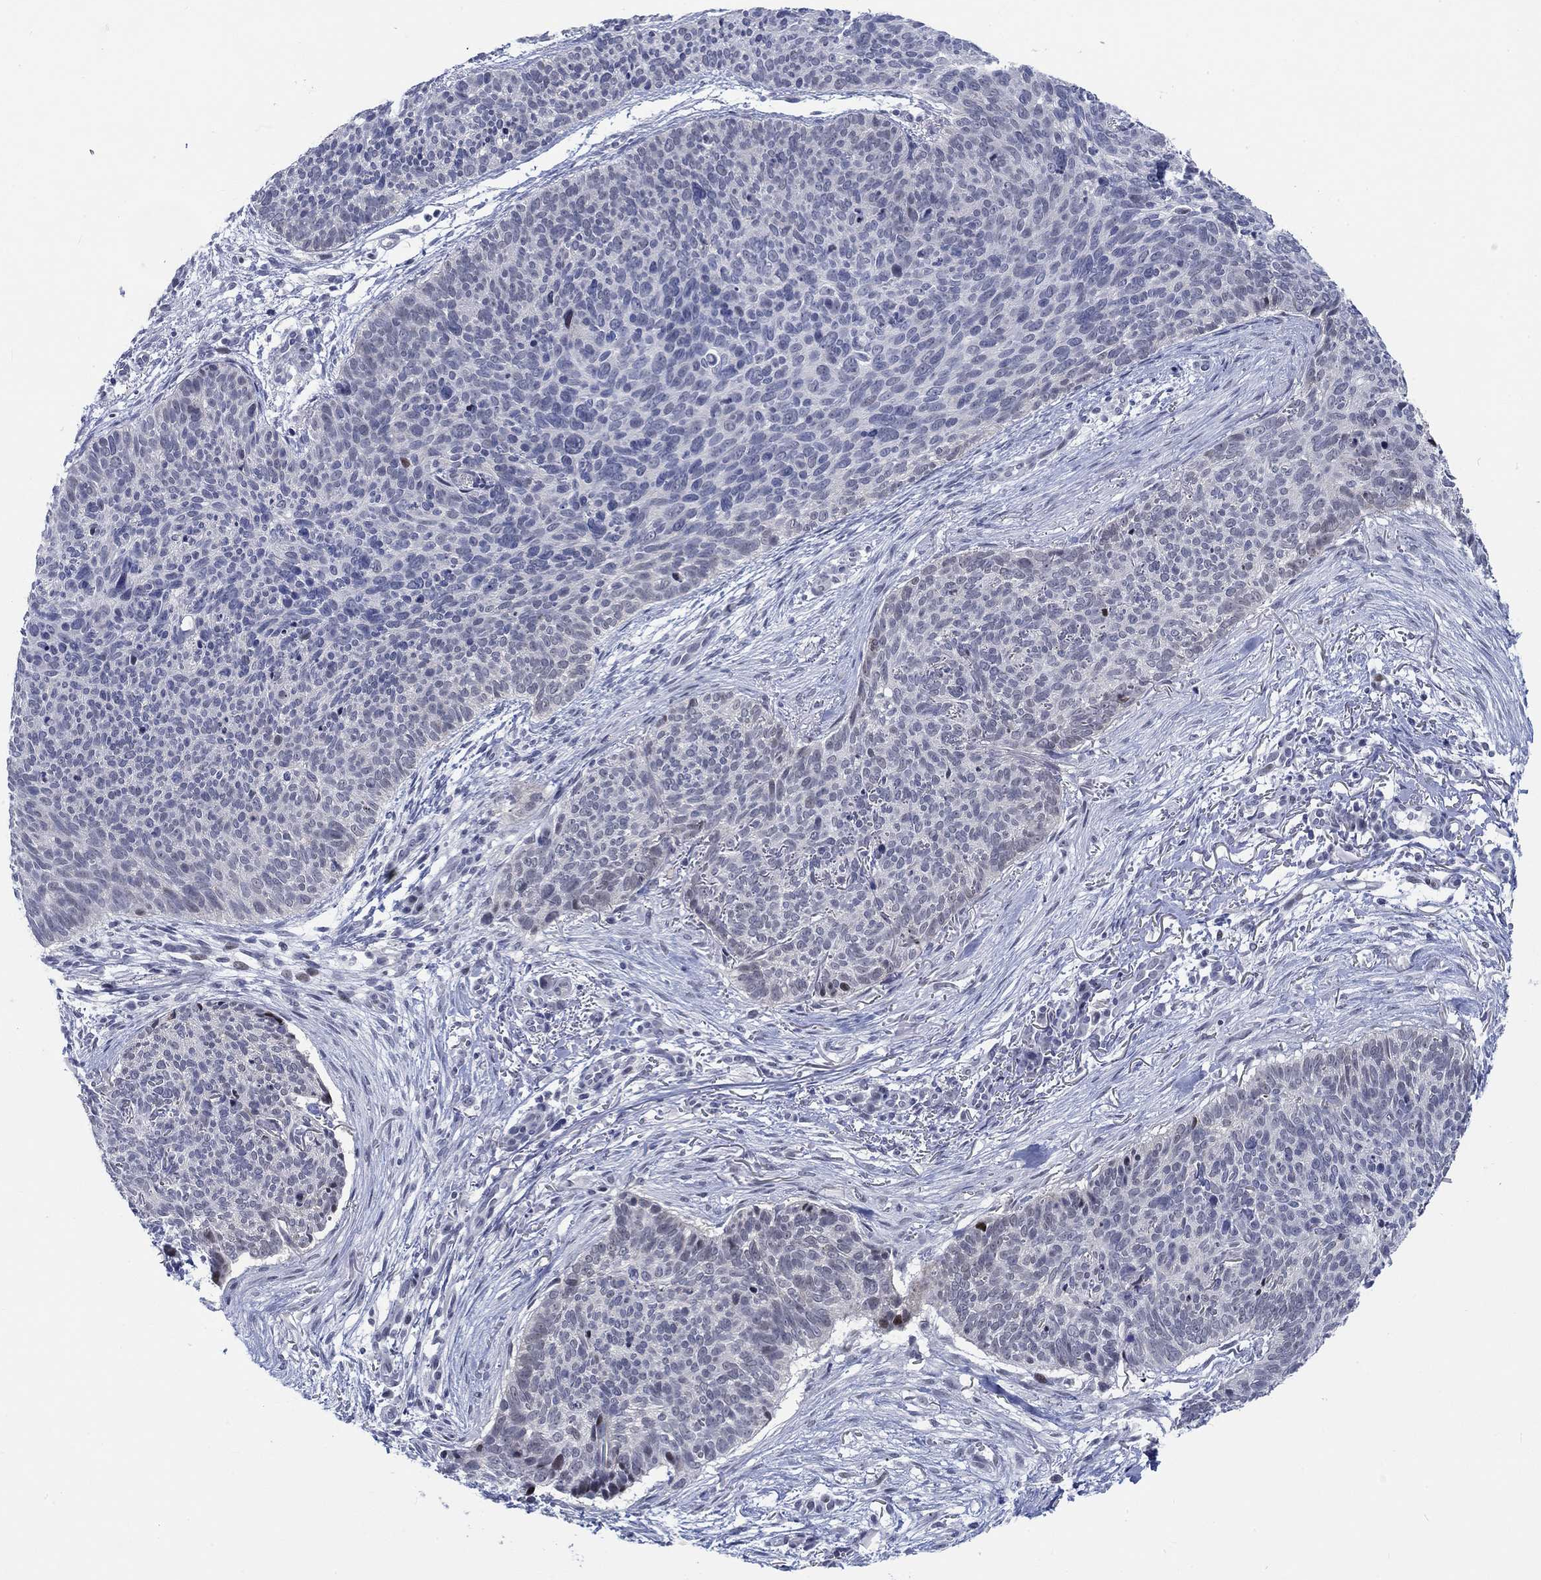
{"staining": {"intensity": "negative", "quantity": "none", "location": "none"}, "tissue": "skin cancer", "cell_type": "Tumor cells", "image_type": "cancer", "snomed": [{"axis": "morphology", "description": "Basal cell carcinoma"}, {"axis": "topography", "description": "Skin"}], "caption": "This is a histopathology image of immunohistochemistry (IHC) staining of skin cancer (basal cell carcinoma), which shows no staining in tumor cells.", "gene": "NEU3", "patient": {"sex": "male", "age": 64}}